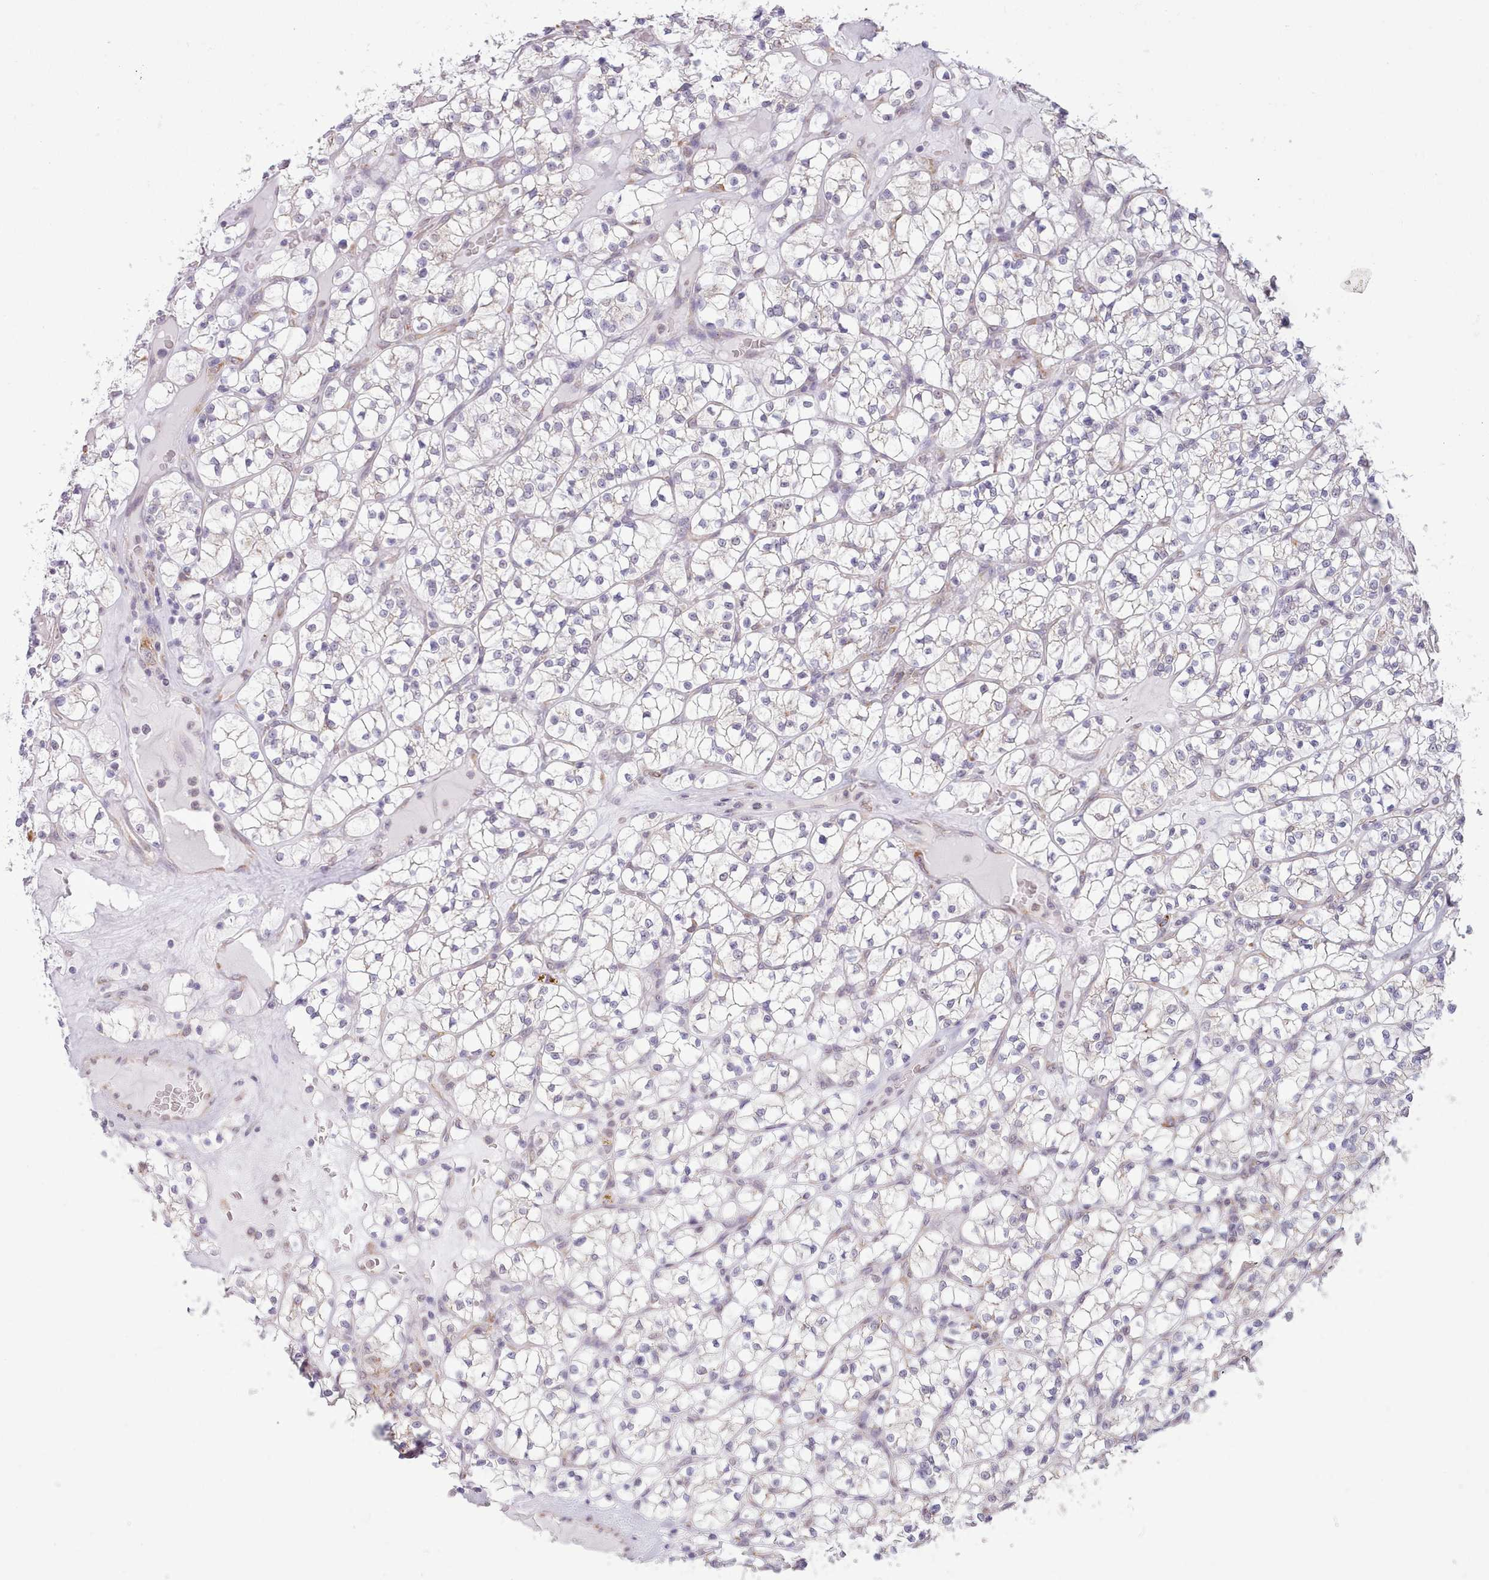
{"staining": {"intensity": "negative", "quantity": "none", "location": "none"}, "tissue": "renal cancer", "cell_type": "Tumor cells", "image_type": "cancer", "snomed": [{"axis": "morphology", "description": "Adenocarcinoma, NOS"}, {"axis": "topography", "description": "Kidney"}], "caption": "IHC image of human renal adenocarcinoma stained for a protein (brown), which demonstrates no expression in tumor cells. (Immunohistochemistry (ihc), brightfield microscopy, high magnification).", "gene": "SEC61B", "patient": {"sex": "female", "age": 64}}